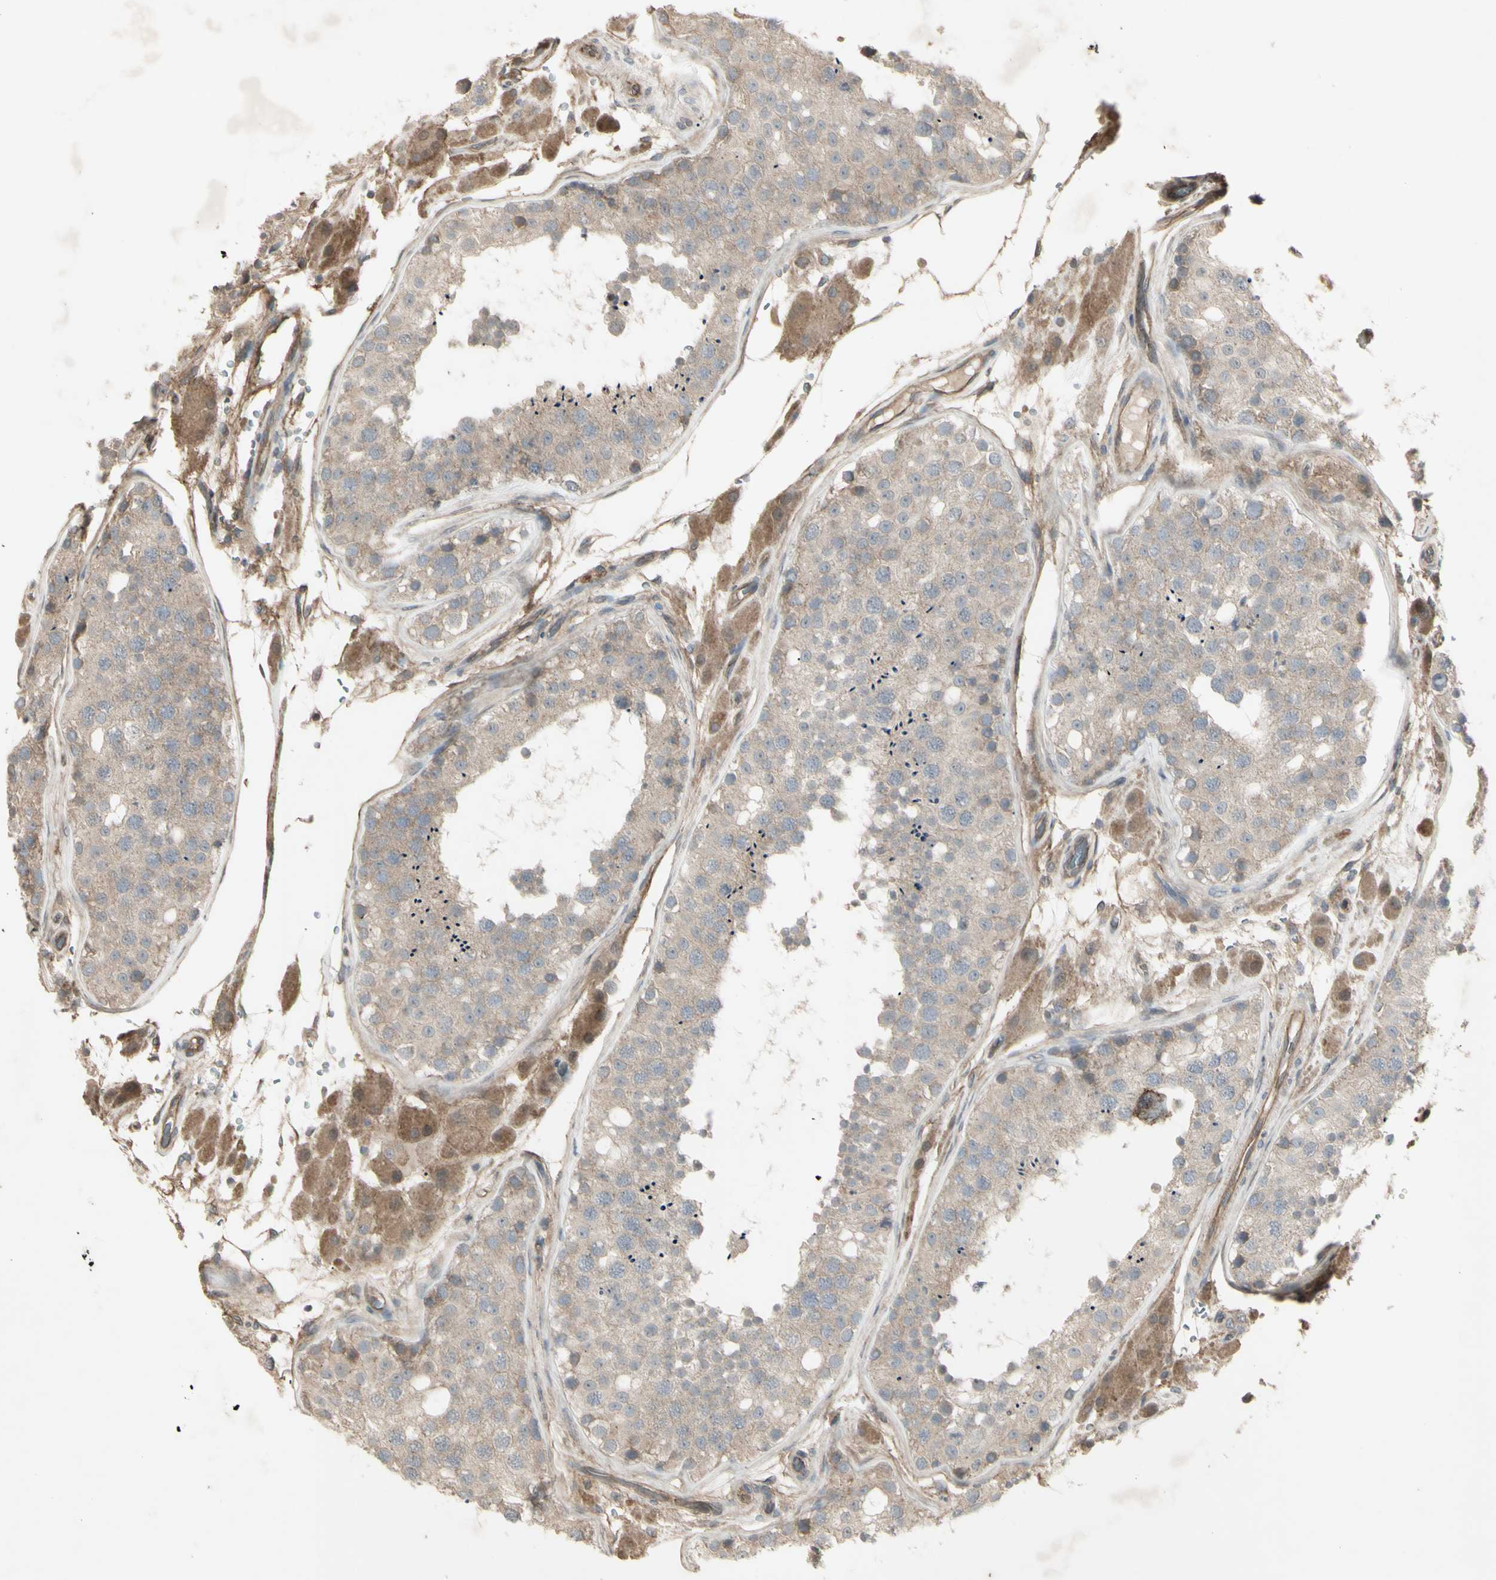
{"staining": {"intensity": "weak", "quantity": ">75%", "location": "cytoplasmic/membranous"}, "tissue": "testis", "cell_type": "Cells in seminiferous ducts", "image_type": "normal", "snomed": [{"axis": "morphology", "description": "Normal tissue, NOS"}, {"axis": "topography", "description": "Testis"}], "caption": "Weak cytoplasmic/membranous protein expression is seen in about >75% of cells in seminiferous ducts in testis. (DAB (3,3'-diaminobenzidine) = brown stain, brightfield microscopy at high magnification).", "gene": "JAG1", "patient": {"sex": "male", "age": 26}}